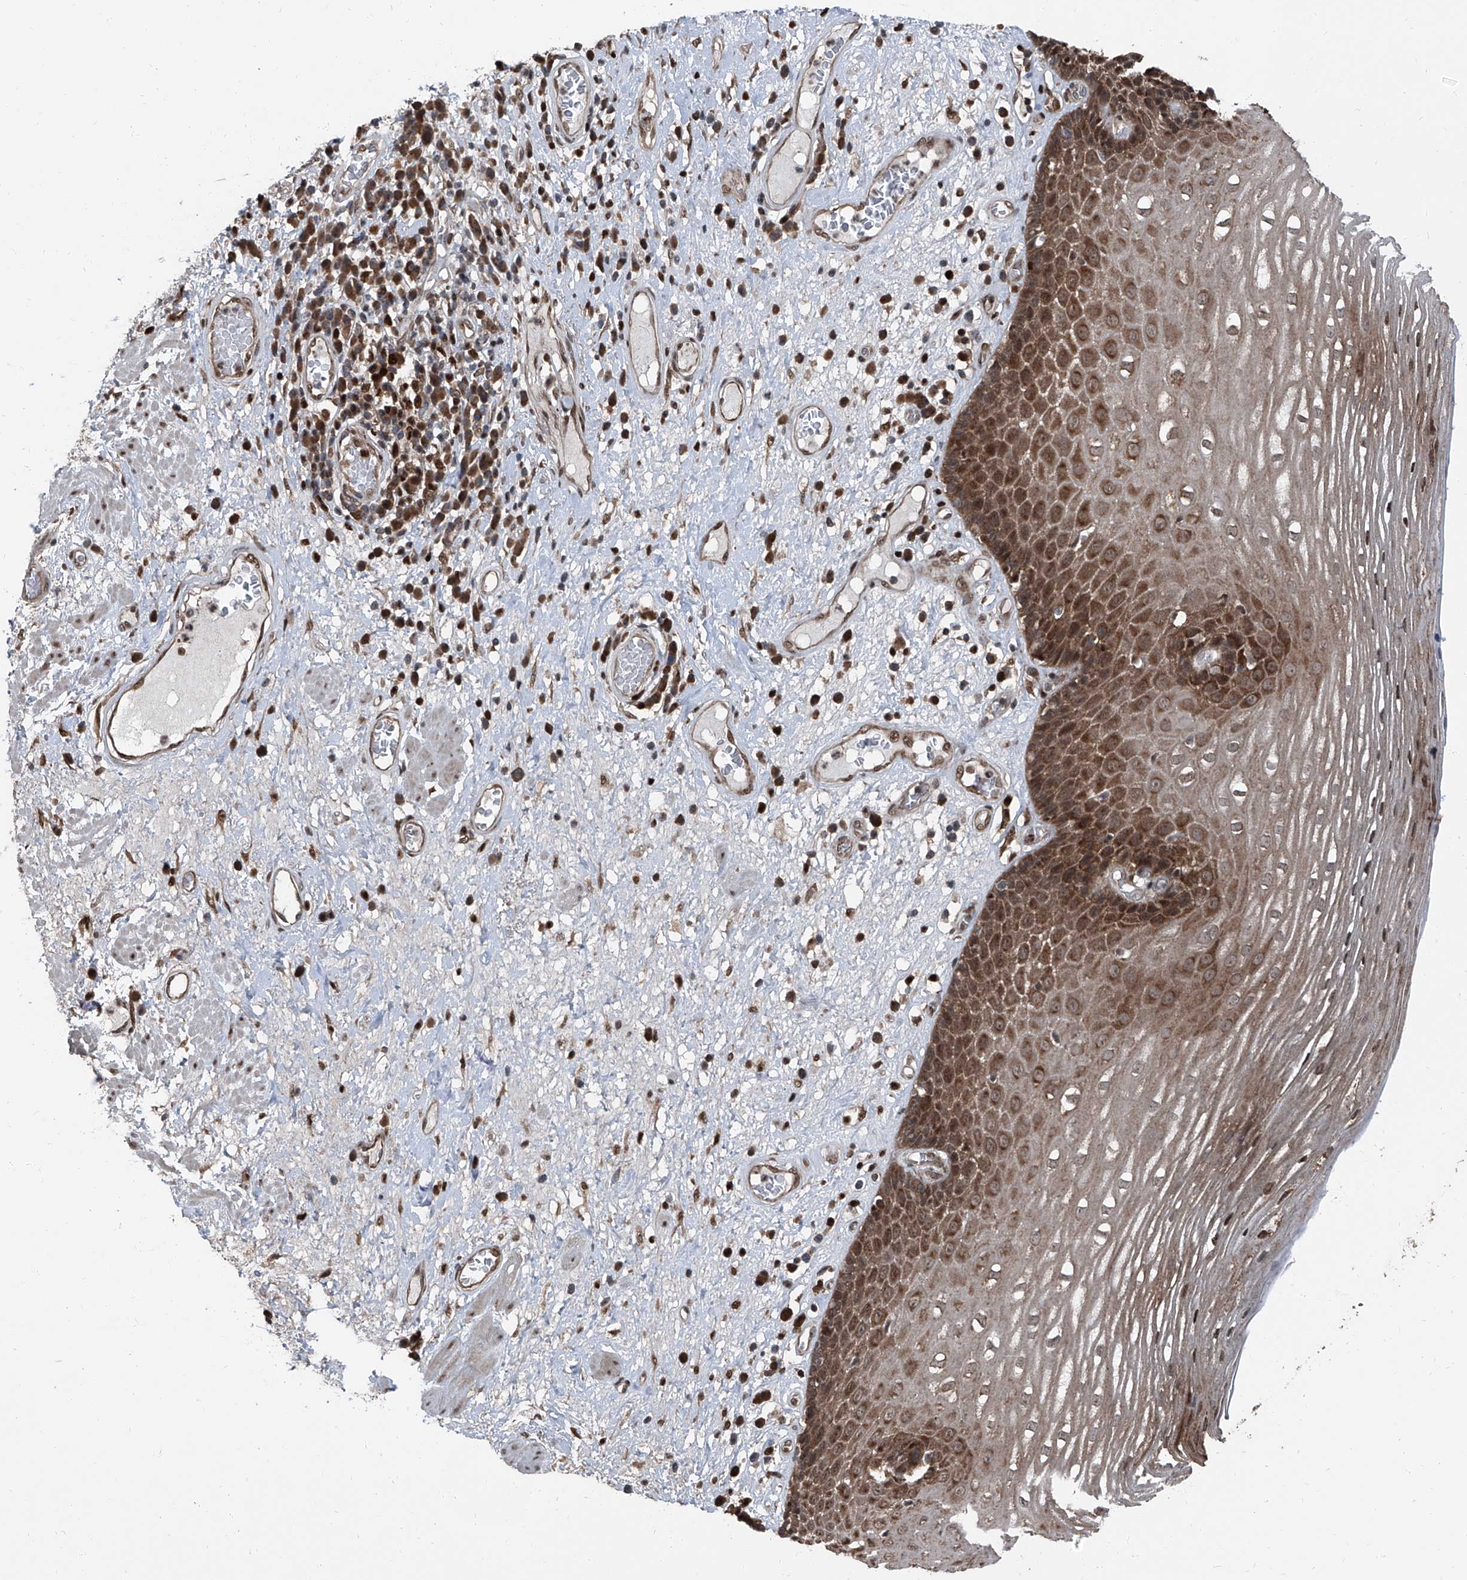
{"staining": {"intensity": "strong", "quantity": ">75%", "location": "cytoplasmic/membranous,nuclear"}, "tissue": "esophagus", "cell_type": "Squamous epithelial cells", "image_type": "normal", "snomed": [{"axis": "morphology", "description": "Normal tissue, NOS"}, {"axis": "morphology", "description": "Adenocarcinoma, NOS"}, {"axis": "topography", "description": "Esophagus"}], "caption": "This is a histology image of immunohistochemistry staining of unremarkable esophagus, which shows strong staining in the cytoplasmic/membranous,nuclear of squamous epithelial cells.", "gene": "FKBP5", "patient": {"sex": "male", "age": 62}}